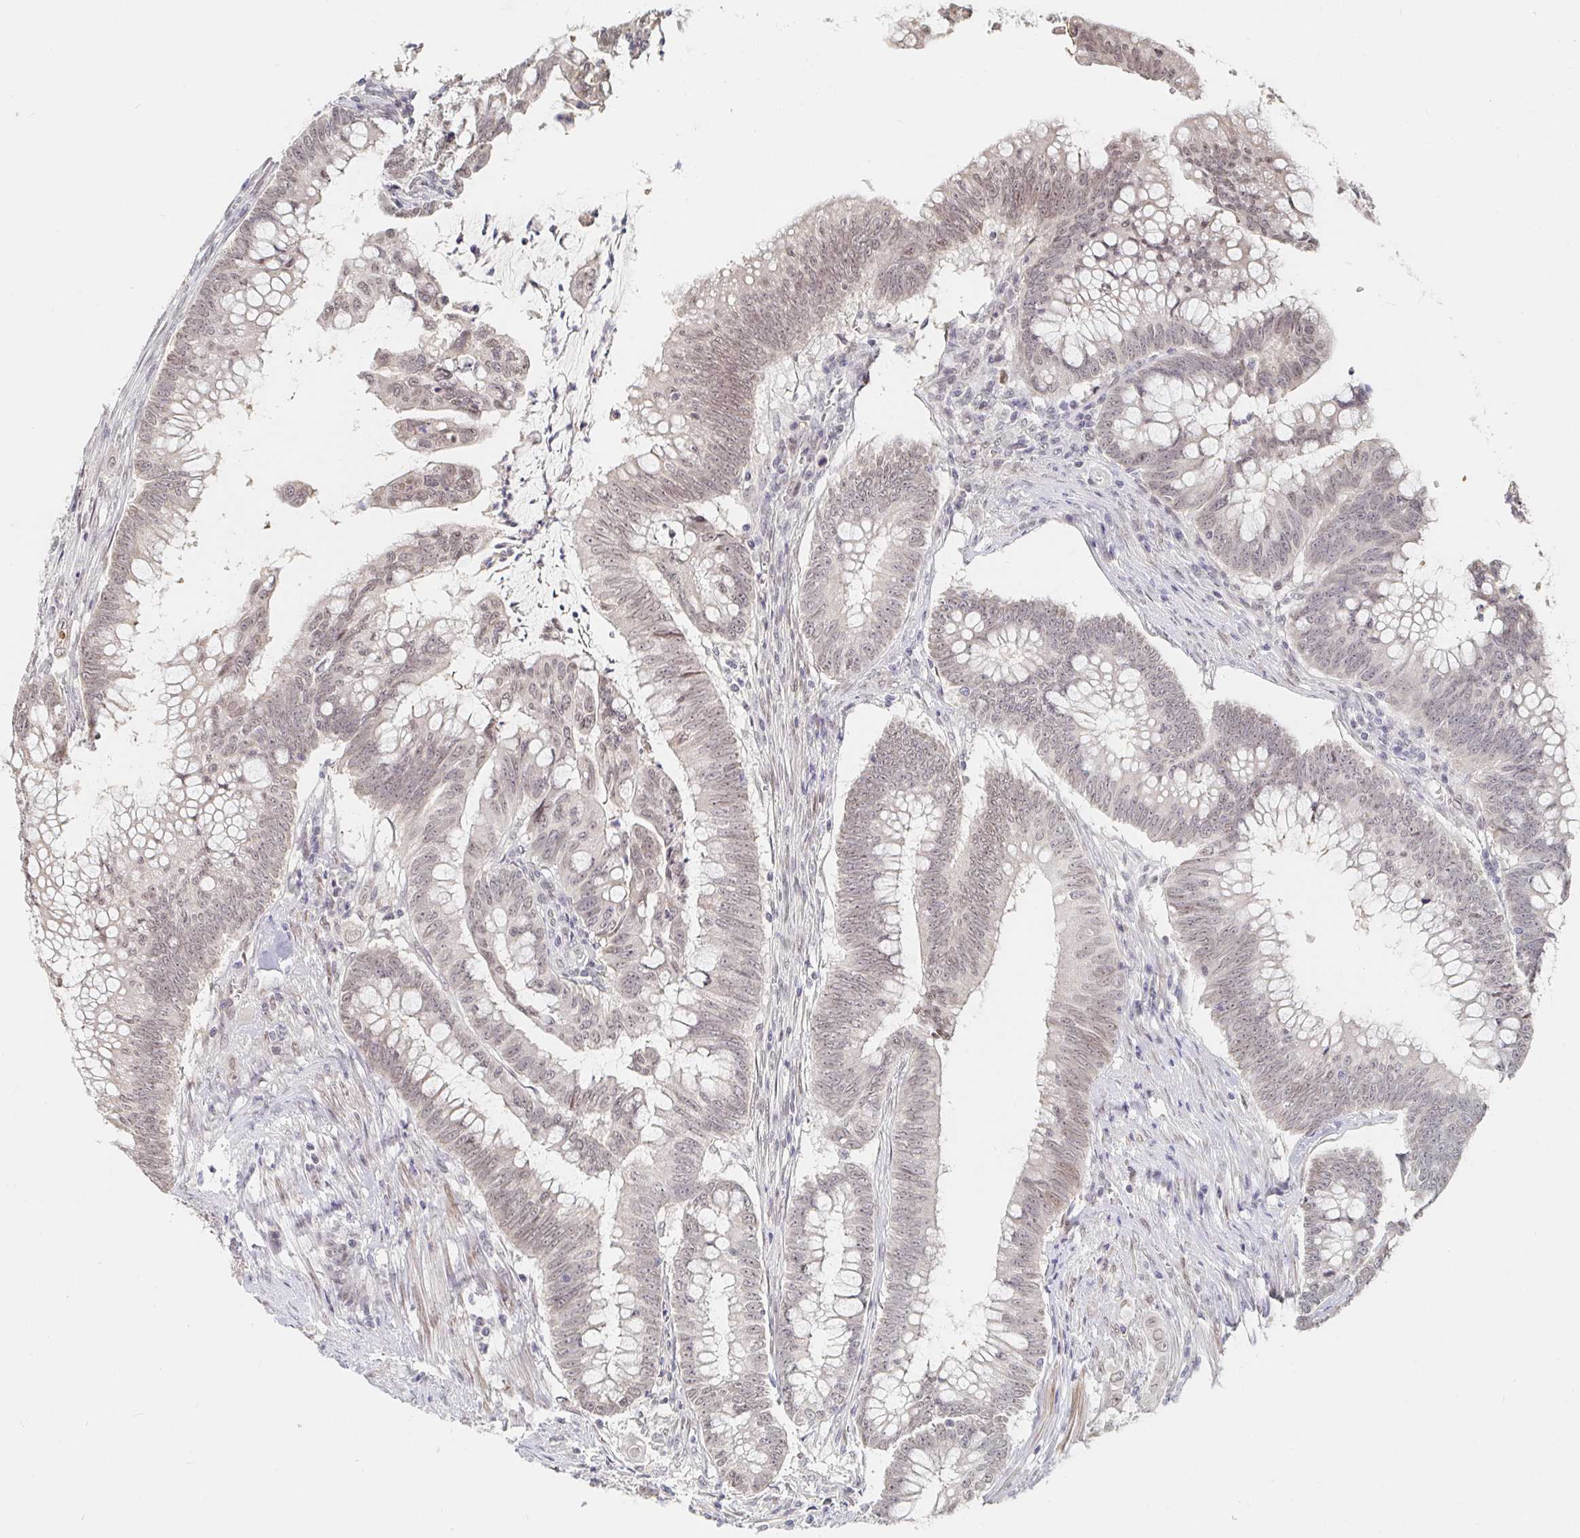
{"staining": {"intensity": "weak", "quantity": "<25%", "location": "nuclear"}, "tissue": "colorectal cancer", "cell_type": "Tumor cells", "image_type": "cancer", "snomed": [{"axis": "morphology", "description": "Adenocarcinoma, NOS"}, {"axis": "topography", "description": "Colon"}], "caption": "This image is of colorectal adenocarcinoma stained with immunohistochemistry to label a protein in brown with the nuclei are counter-stained blue. There is no staining in tumor cells. (Immunohistochemistry, brightfield microscopy, high magnification).", "gene": "CHD2", "patient": {"sex": "male", "age": 62}}